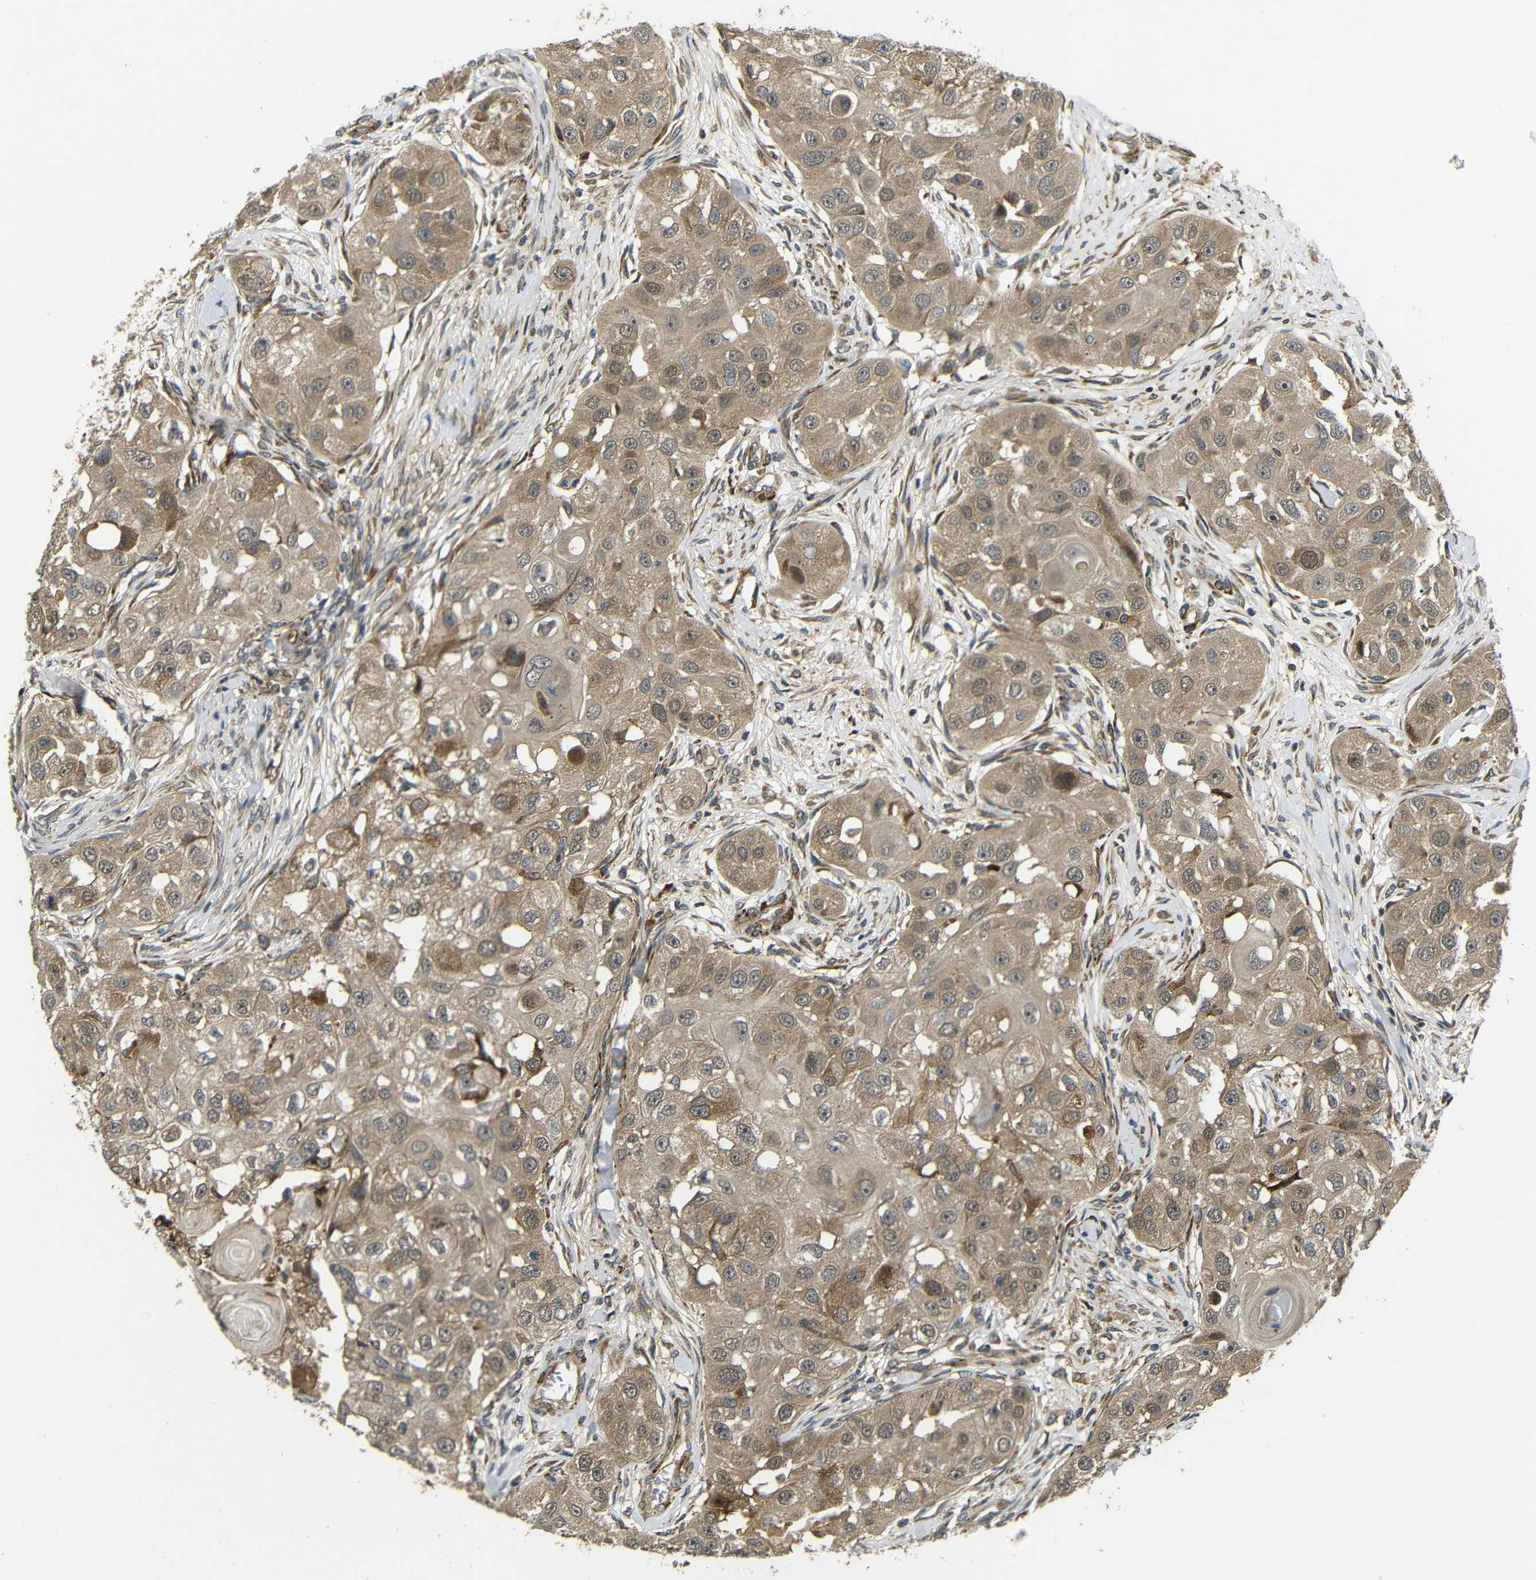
{"staining": {"intensity": "moderate", "quantity": ">75%", "location": "cytoplasmic/membranous"}, "tissue": "head and neck cancer", "cell_type": "Tumor cells", "image_type": "cancer", "snomed": [{"axis": "morphology", "description": "Normal tissue, NOS"}, {"axis": "morphology", "description": "Squamous cell carcinoma, NOS"}, {"axis": "topography", "description": "Skeletal muscle"}, {"axis": "topography", "description": "Head-Neck"}], "caption": "Squamous cell carcinoma (head and neck) stained for a protein reveals moderate cytoplasmic/membranous positivity in tumor cells.", "gene": "EPHB2", "patient": {"sex": "male", "age": 51}}